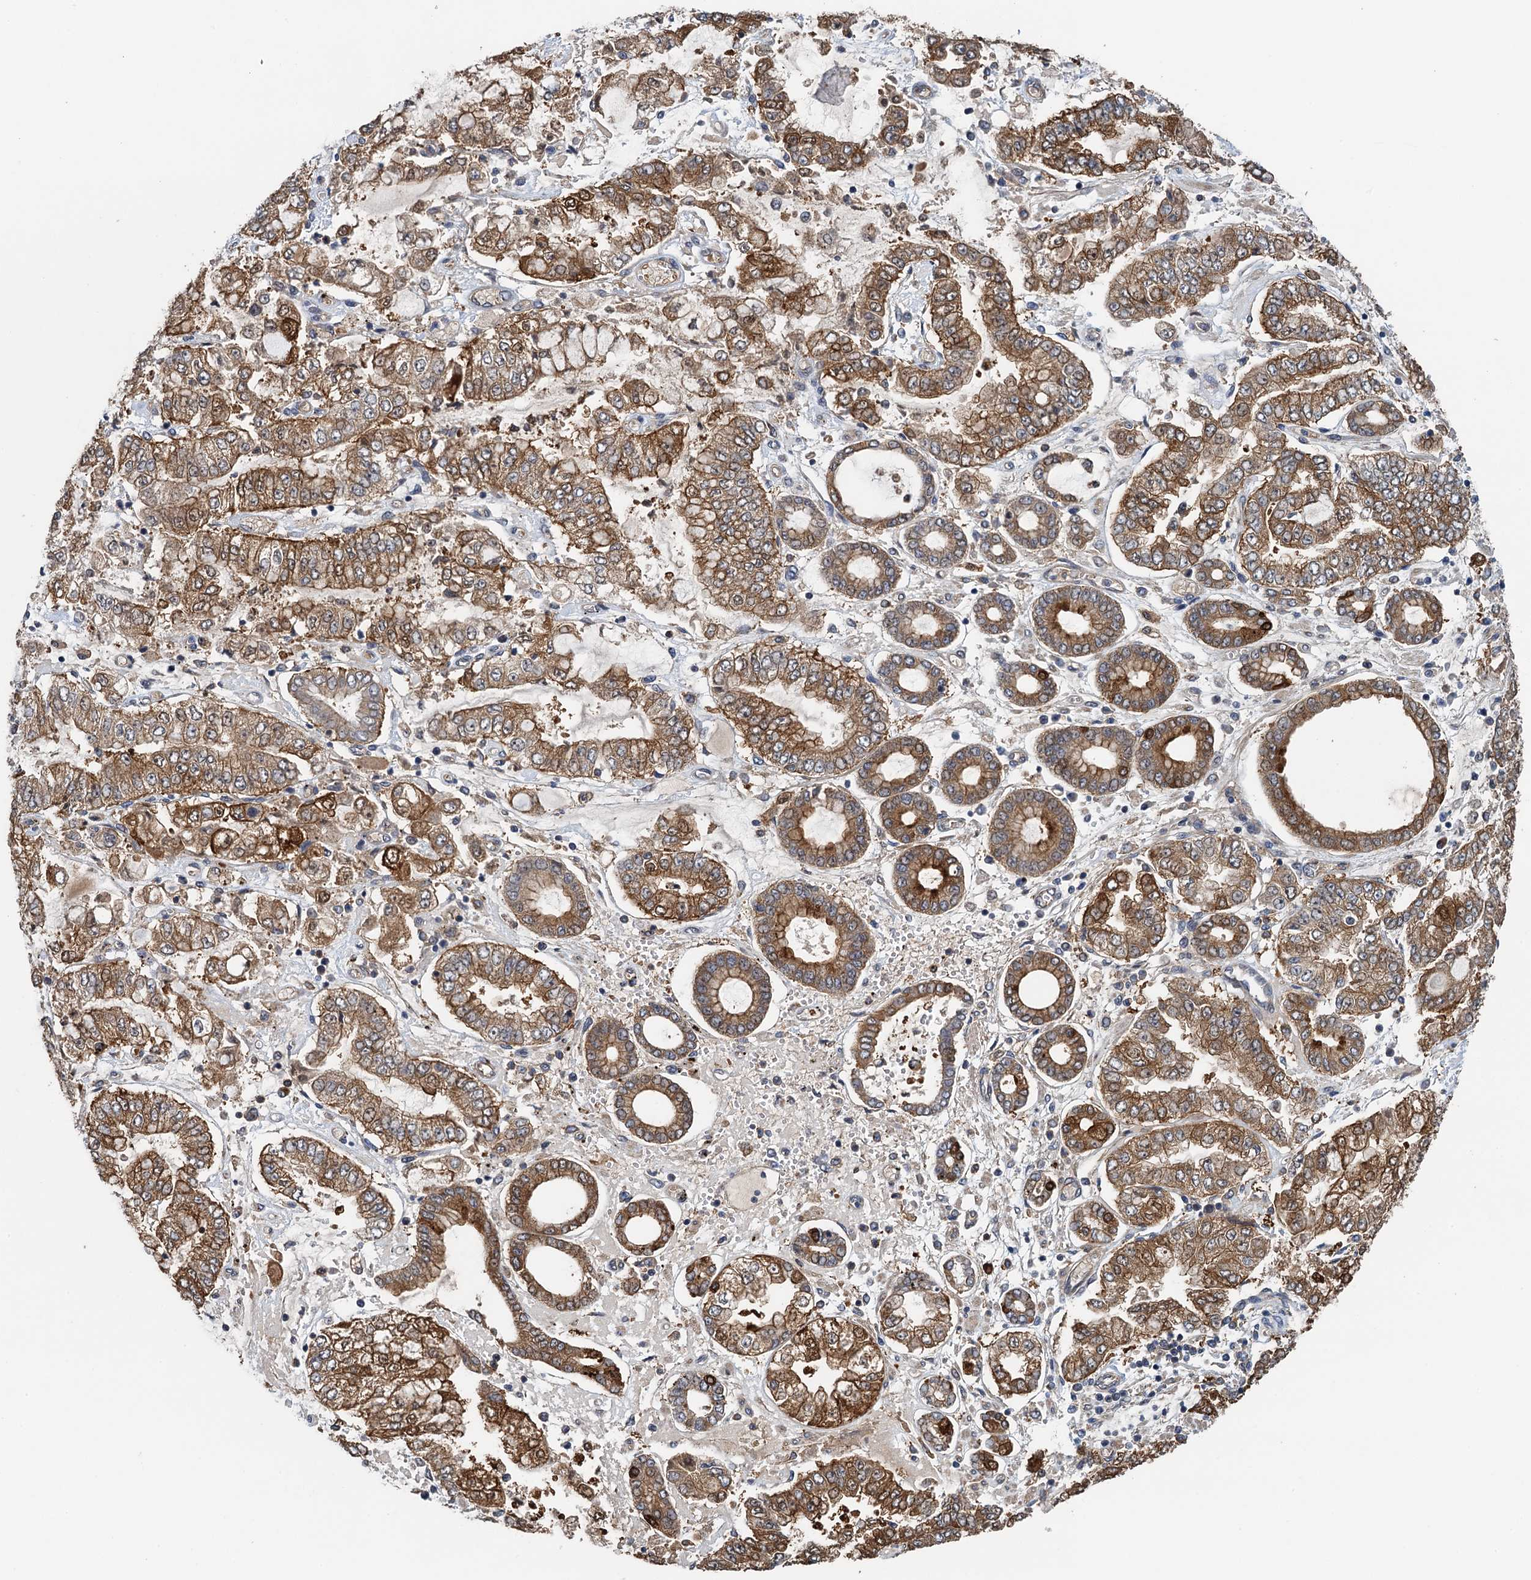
{"staining": {"intensity": "moderate", "quantity": ">75%", "location": "cytoplasmic/membranous"}, "tissue": "stomach cancer", "cell_type": "Tumor cells", "image_type": "cancer", "snomed": [{"axis": "morphology", "description": "Adenocarcinoma, NOS"}, {"axis": "topography", "description": "Stomach"}], "caption": "The immunohistochemical stain shows moderate cytoplasmic/membranous positivity in tumor cells of adenocarcinoma (stomach) tissue.", "gene": "RSAD2", "patient": {"sex": "male", "age": 76}}